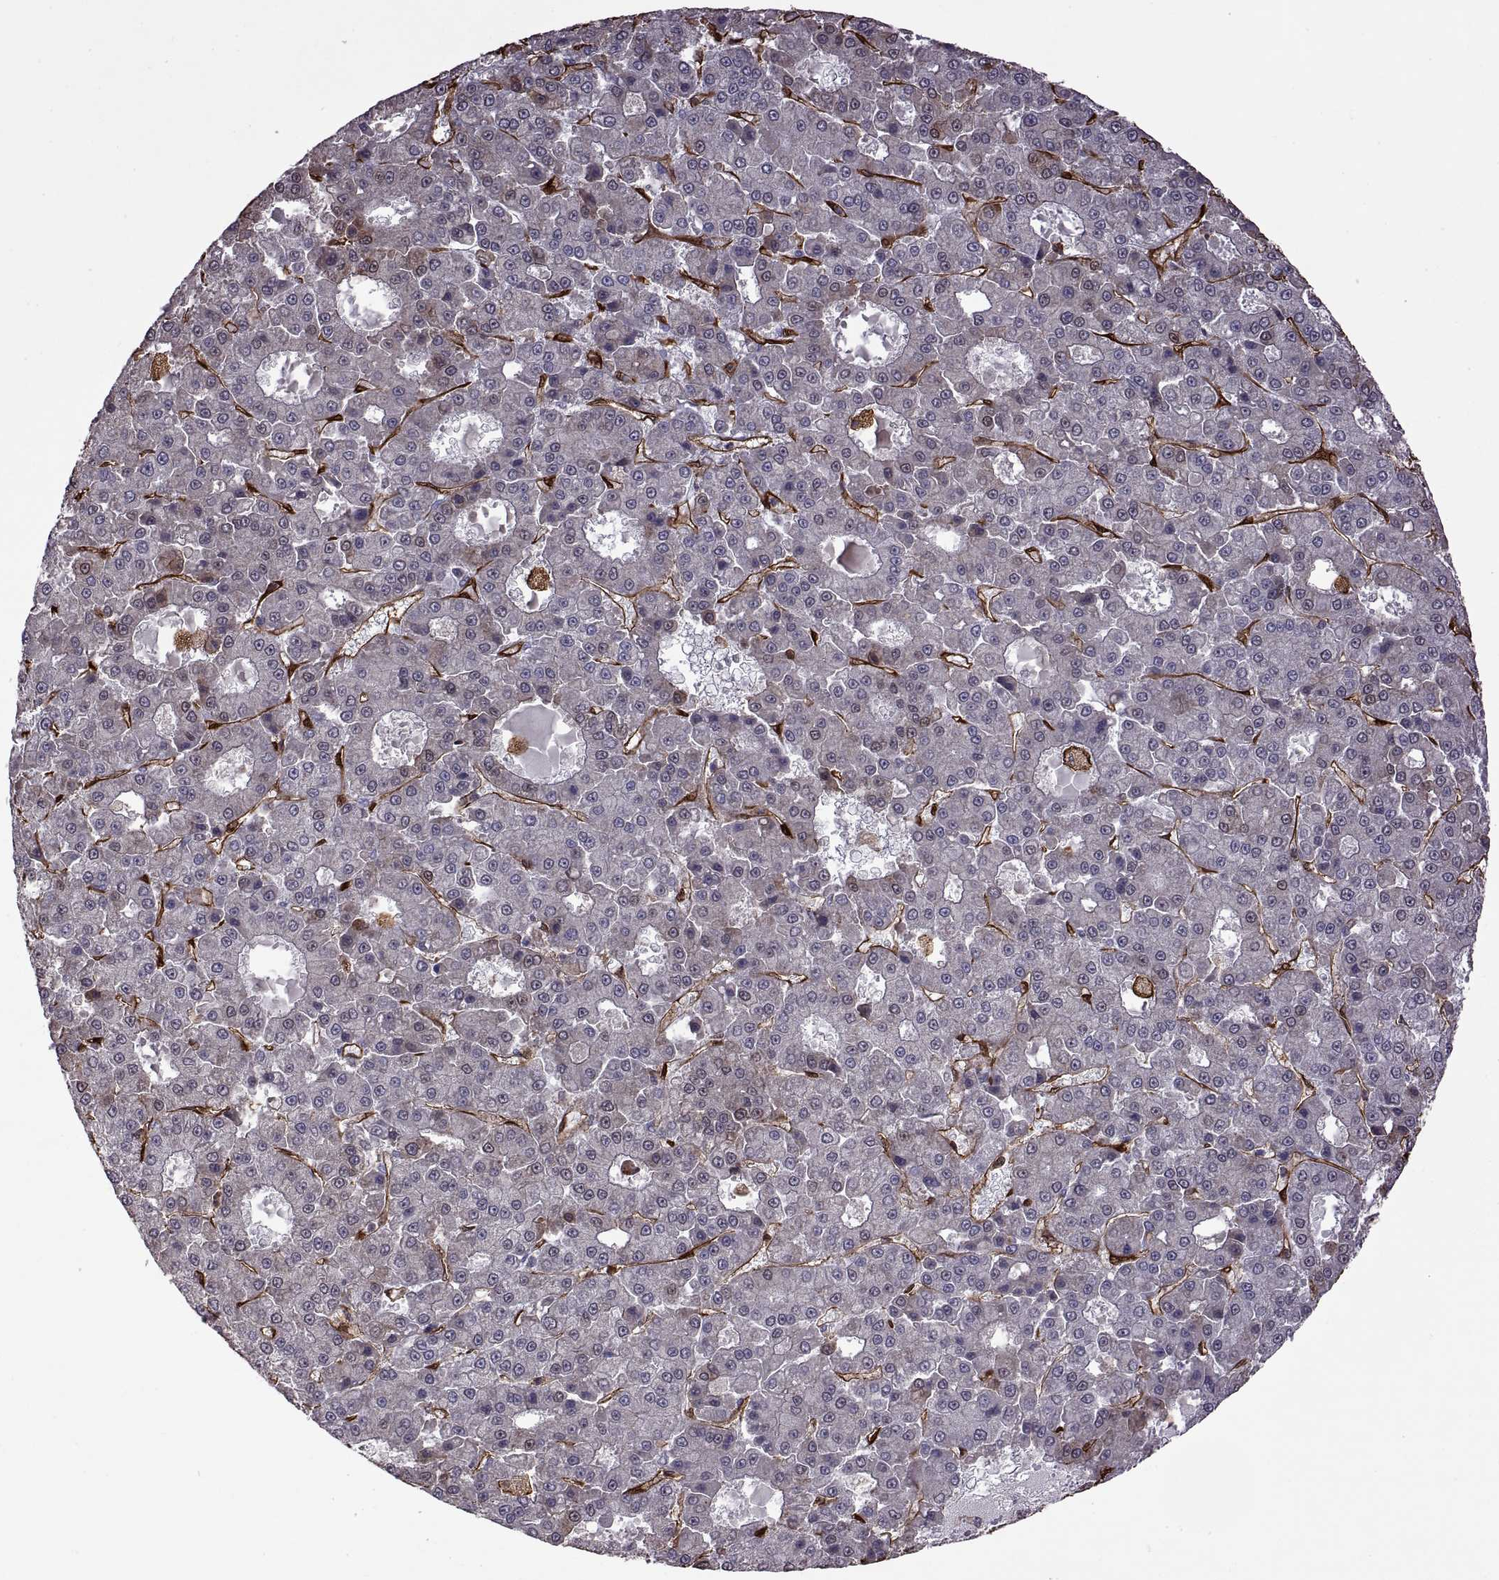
{"staining": {"intensity": "negative", "quantity": "none", "location": "none"}, "tissue": "liver cancer", "cell_type": "Tumor cells", "image_type": "cancer", "snomed": [{"axis": "morphology", "description": "Carcinoma, Hepatocellular, NOS"}, {"axis": "topography", "description": "Liver"}], "caption": "Human liver cancer (hepatocellular carcinoma) stained for a protein using IHC demonstrates no expression in tumor cells.", "gene": "S100A10", "patient": {"sex": "male", "age": 70}}